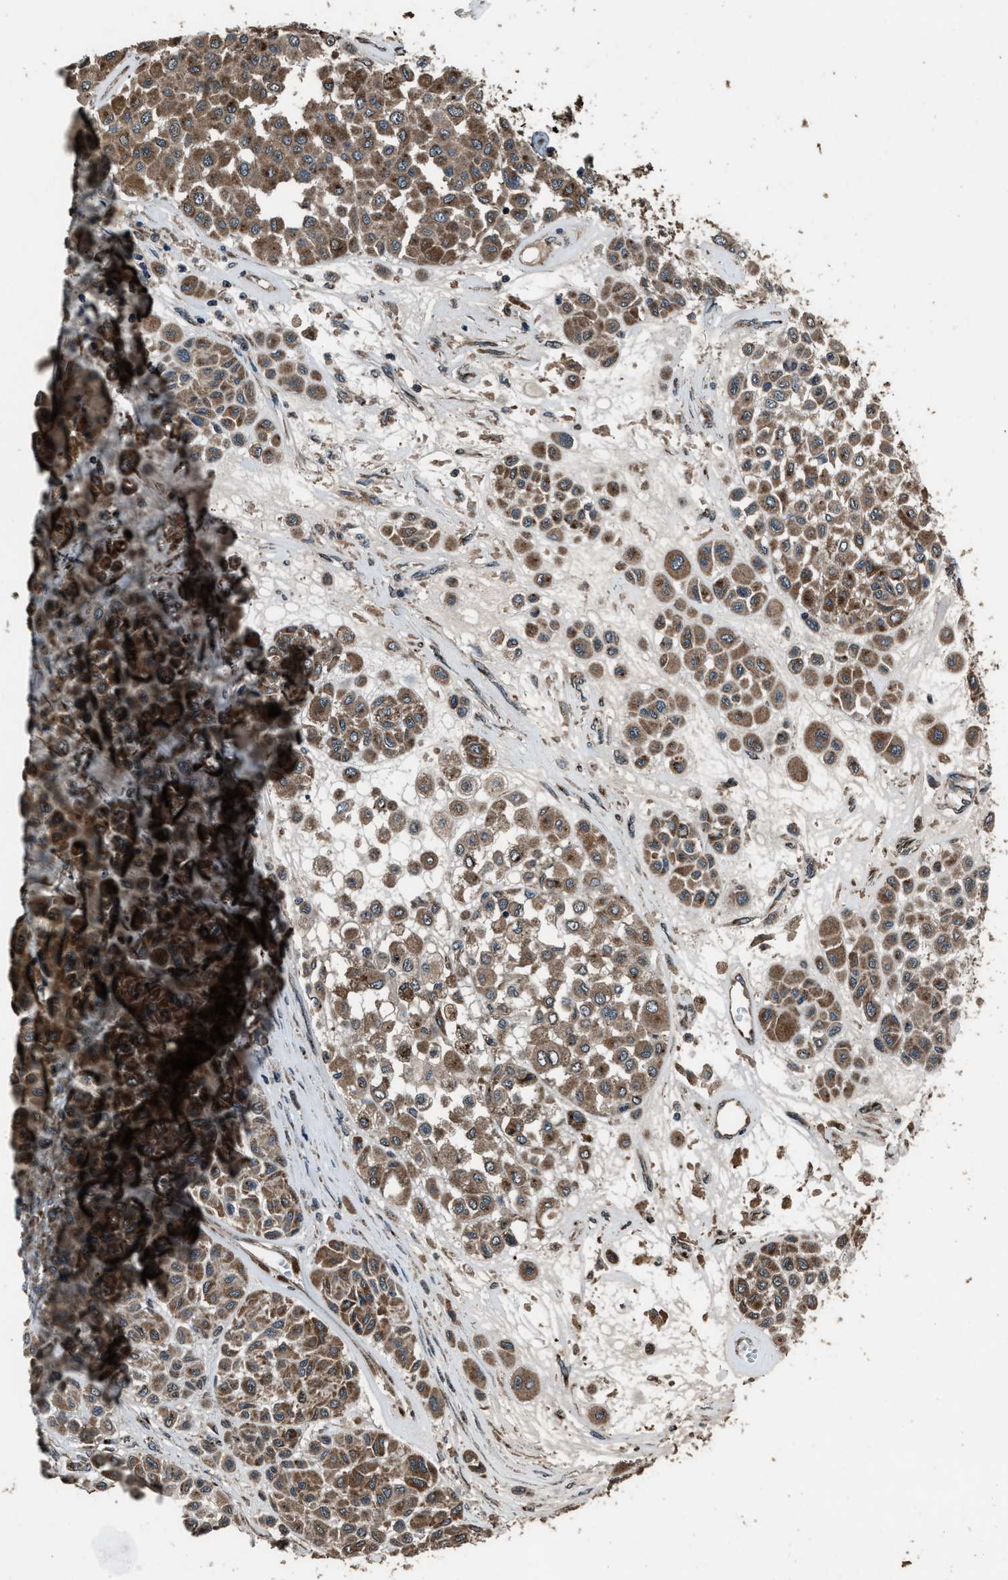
{"staining": {"intensity": "moderate", "quantity": ">75%", "location": "cytoplasmic/membranous"}, "tissue": "melanoma", "cell_type": "Tumor cells", "image_type": "cancer", "snomed": [{"axis": "morphology", "description": "Malignant melanoma, Metastatic site"}, {"axis": "topography", "description": "Soft tissue"}], "caption": "Protein expression analysis of human melanoma reveals moderate cytoplasmic/membranous positivity in approximately >75% of tumor cells.", "gene": "SLC38A10", "patient": {"sex": "male", "age": 41}}